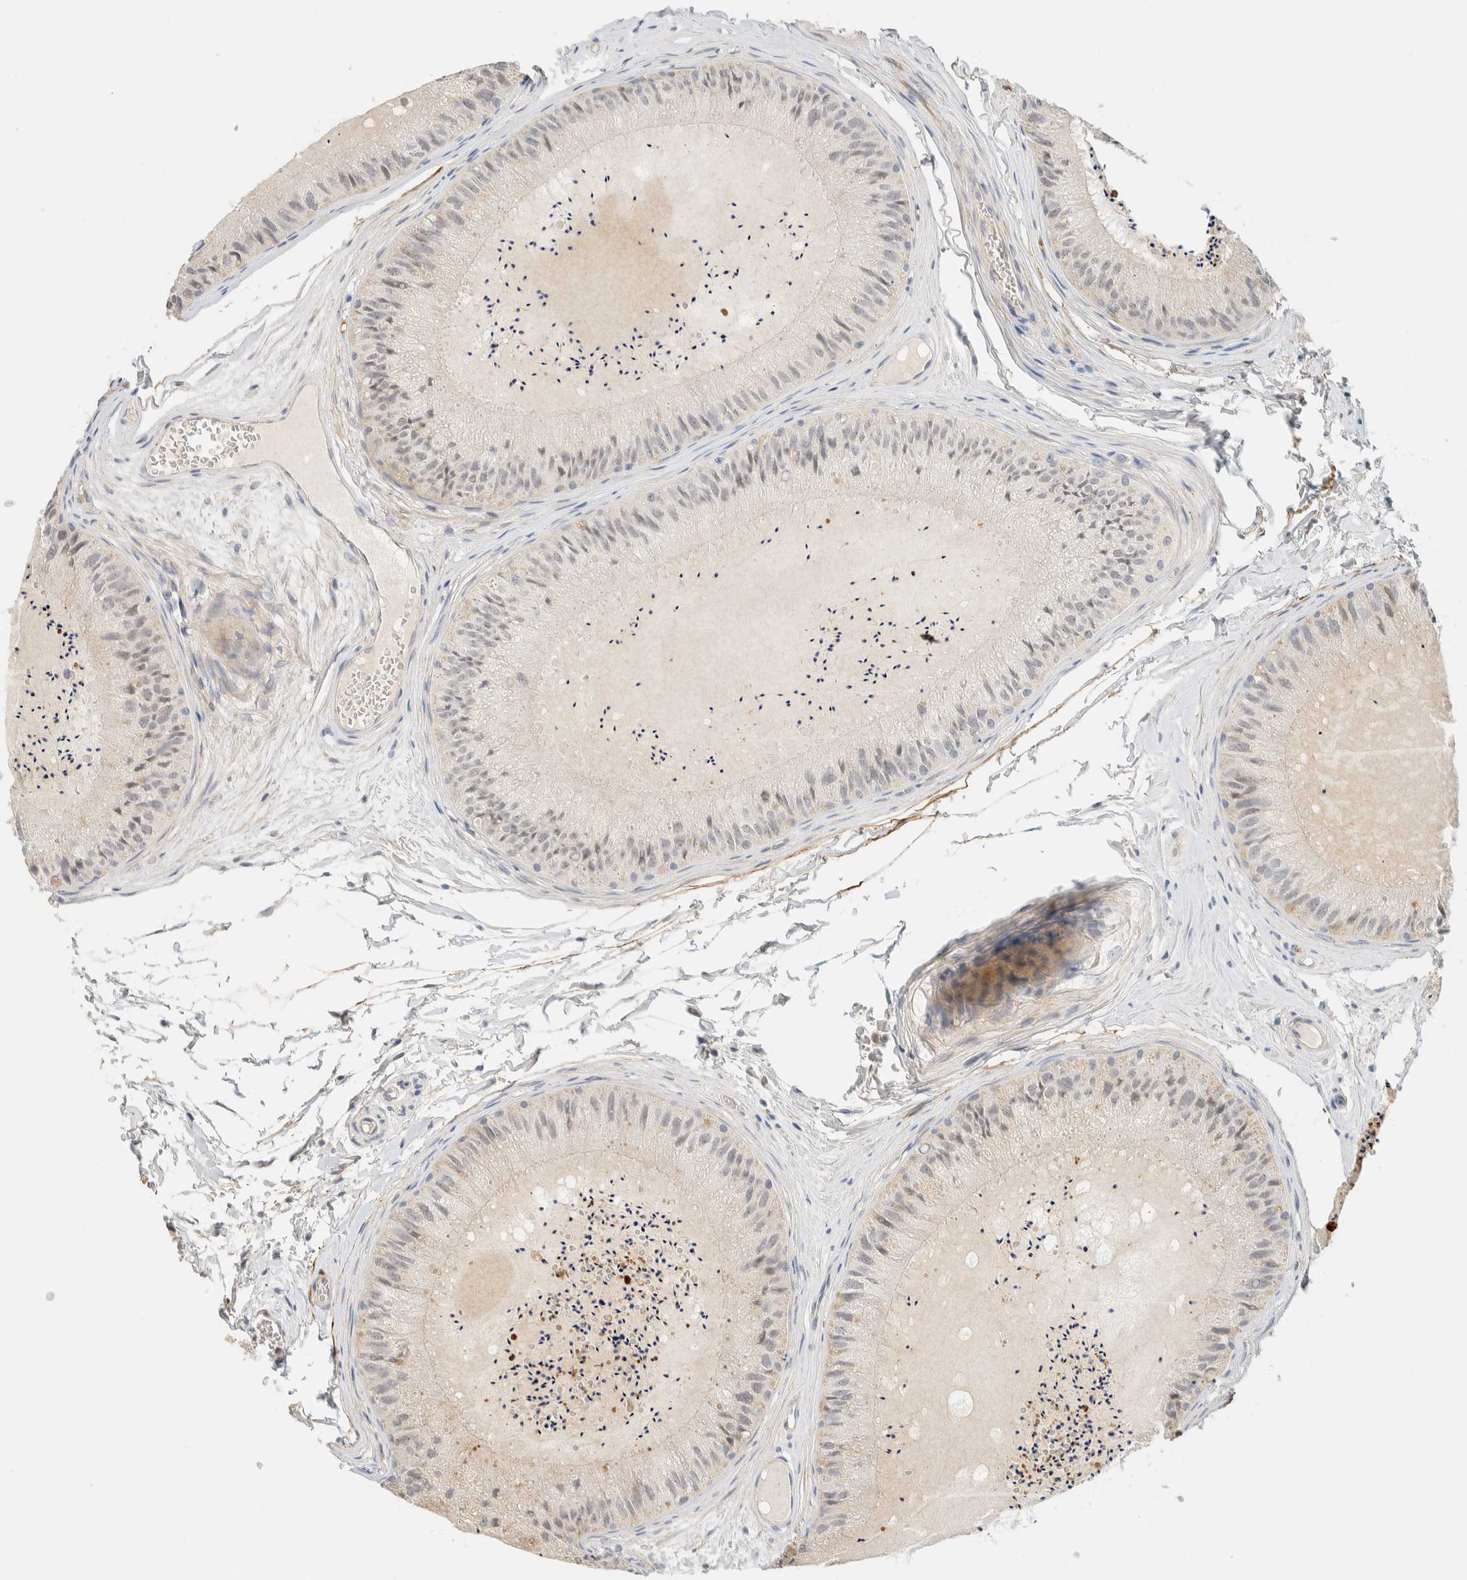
{"staining": {"intensity": "weak", "quantity": "<25%", "location": "cytoplasmic/membranous"}, "tissue": "epididymis", "cell_type": "Glandular cells", "image_type": "normal", "snomed": [{"axis": "morphology", "description": "Normal tissue, NOS"}, {"axis": "topography", "description": "Epididymis"}], "caption": "This is a photomicrograph of immunohistochemistry staining of unremarkable epididymis, which shows no expression in glandular cells. (DAB IHC visualized using brightfield microscopy, high magnification).", "gene": "TNK1", "patient": {"sex": "male", "age": 31}}